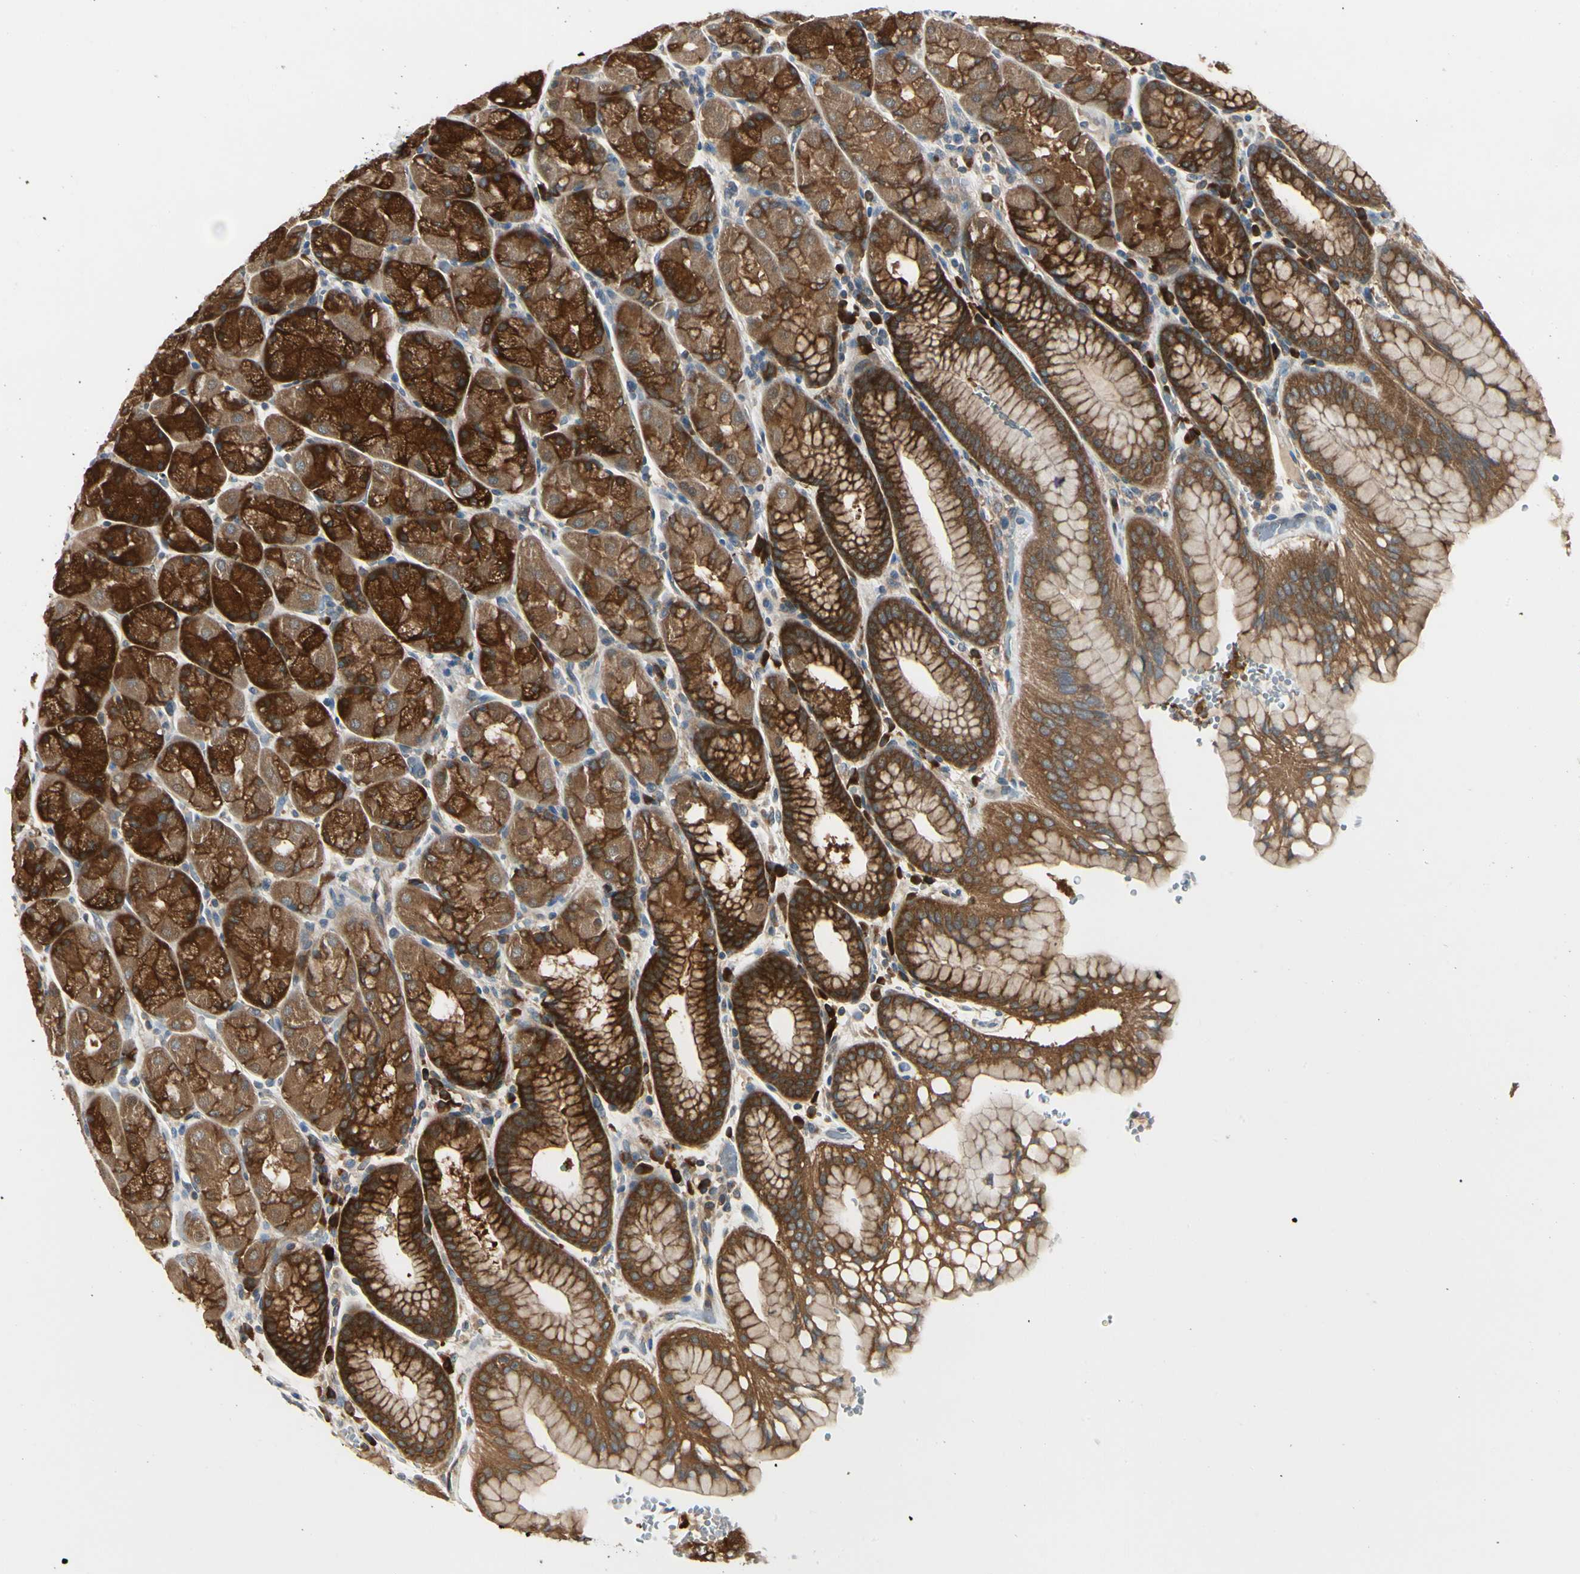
{"staining": {"intensity": "strong", "quantity": ">75%", "location": "cytoplasmic/membranous"}, "tissue": "stomach", "cell_type": "Glandular cells", "image_type": "normal", "snomed": [{"axis": "morphology", "description": "Normal tissue, NOS"}, {"axis": "topography", "description": "Stomach, upper"}, {"axis": "topography", "description": "Stomach"}], "caption": "Immunohistochemical staining of benign human stomach displays high levels of strong cytoplasmic/membranous positivity in about >75% of glandular cells. The protein of interest is stained brown, and the nuclei are stained in blue (DAB IHC with brightfield microscopy, high magnification).", "gene": "NME1", "patient": {"sex": "male", "age": 76}}